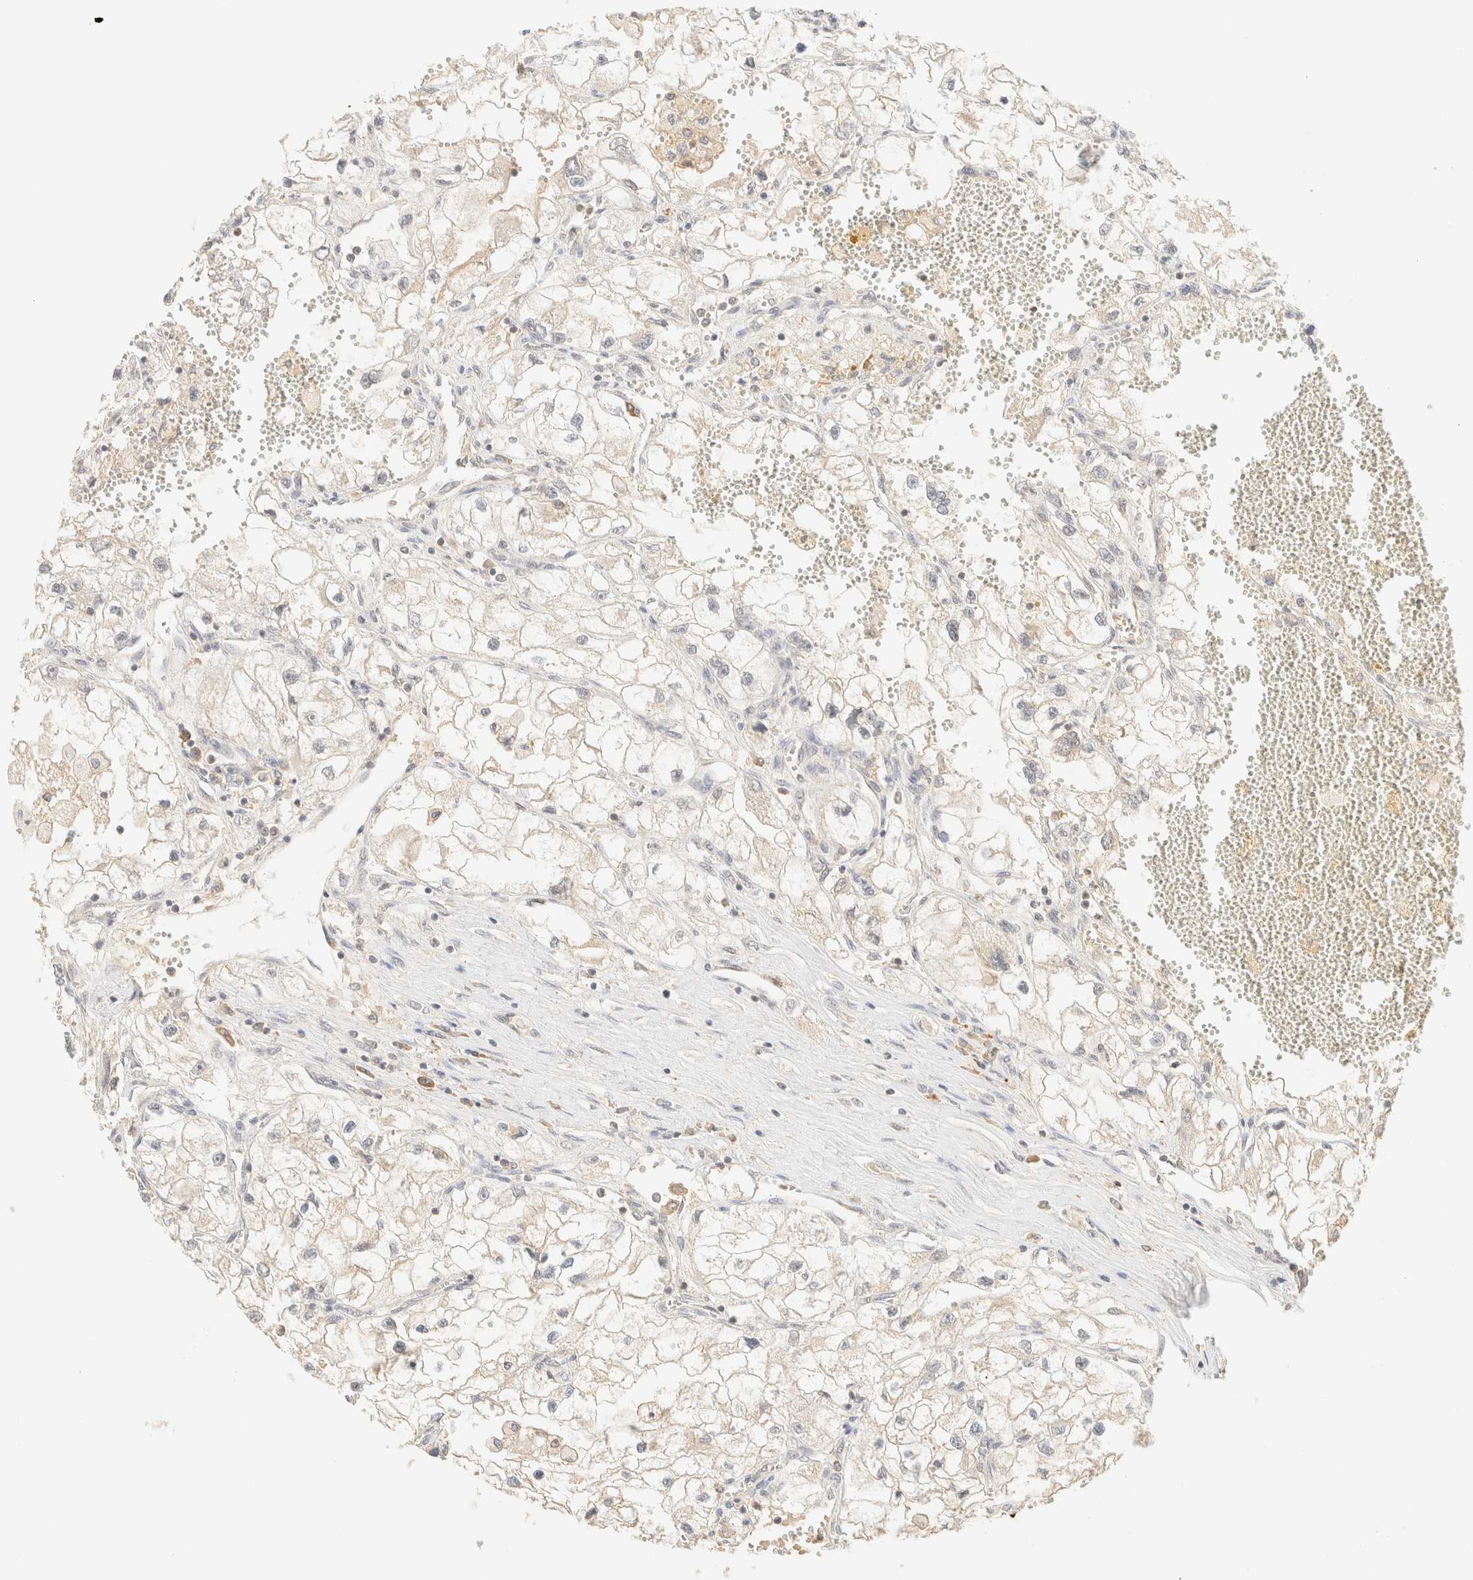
{"staining": {"intensity": "negative", "quantity": "none", "location": "none"}, "tissue": "renal cancer", "cell_type": "Tumor cells", "image_type": "cancer", "snomed": [{"axis": "morphology", "description": "Adenocarcinoma, NOS"}, {"axis": "topography", "description": "Kidney"}], "caption": "Immunohistochemistry photomicrograph of renal cancer (adenocarcinoma) stained for a protein (brown), which exhibits no staining in tumor cells.", "gene": "TIMD4", "patient": {"sex": "female", "age": 70}}